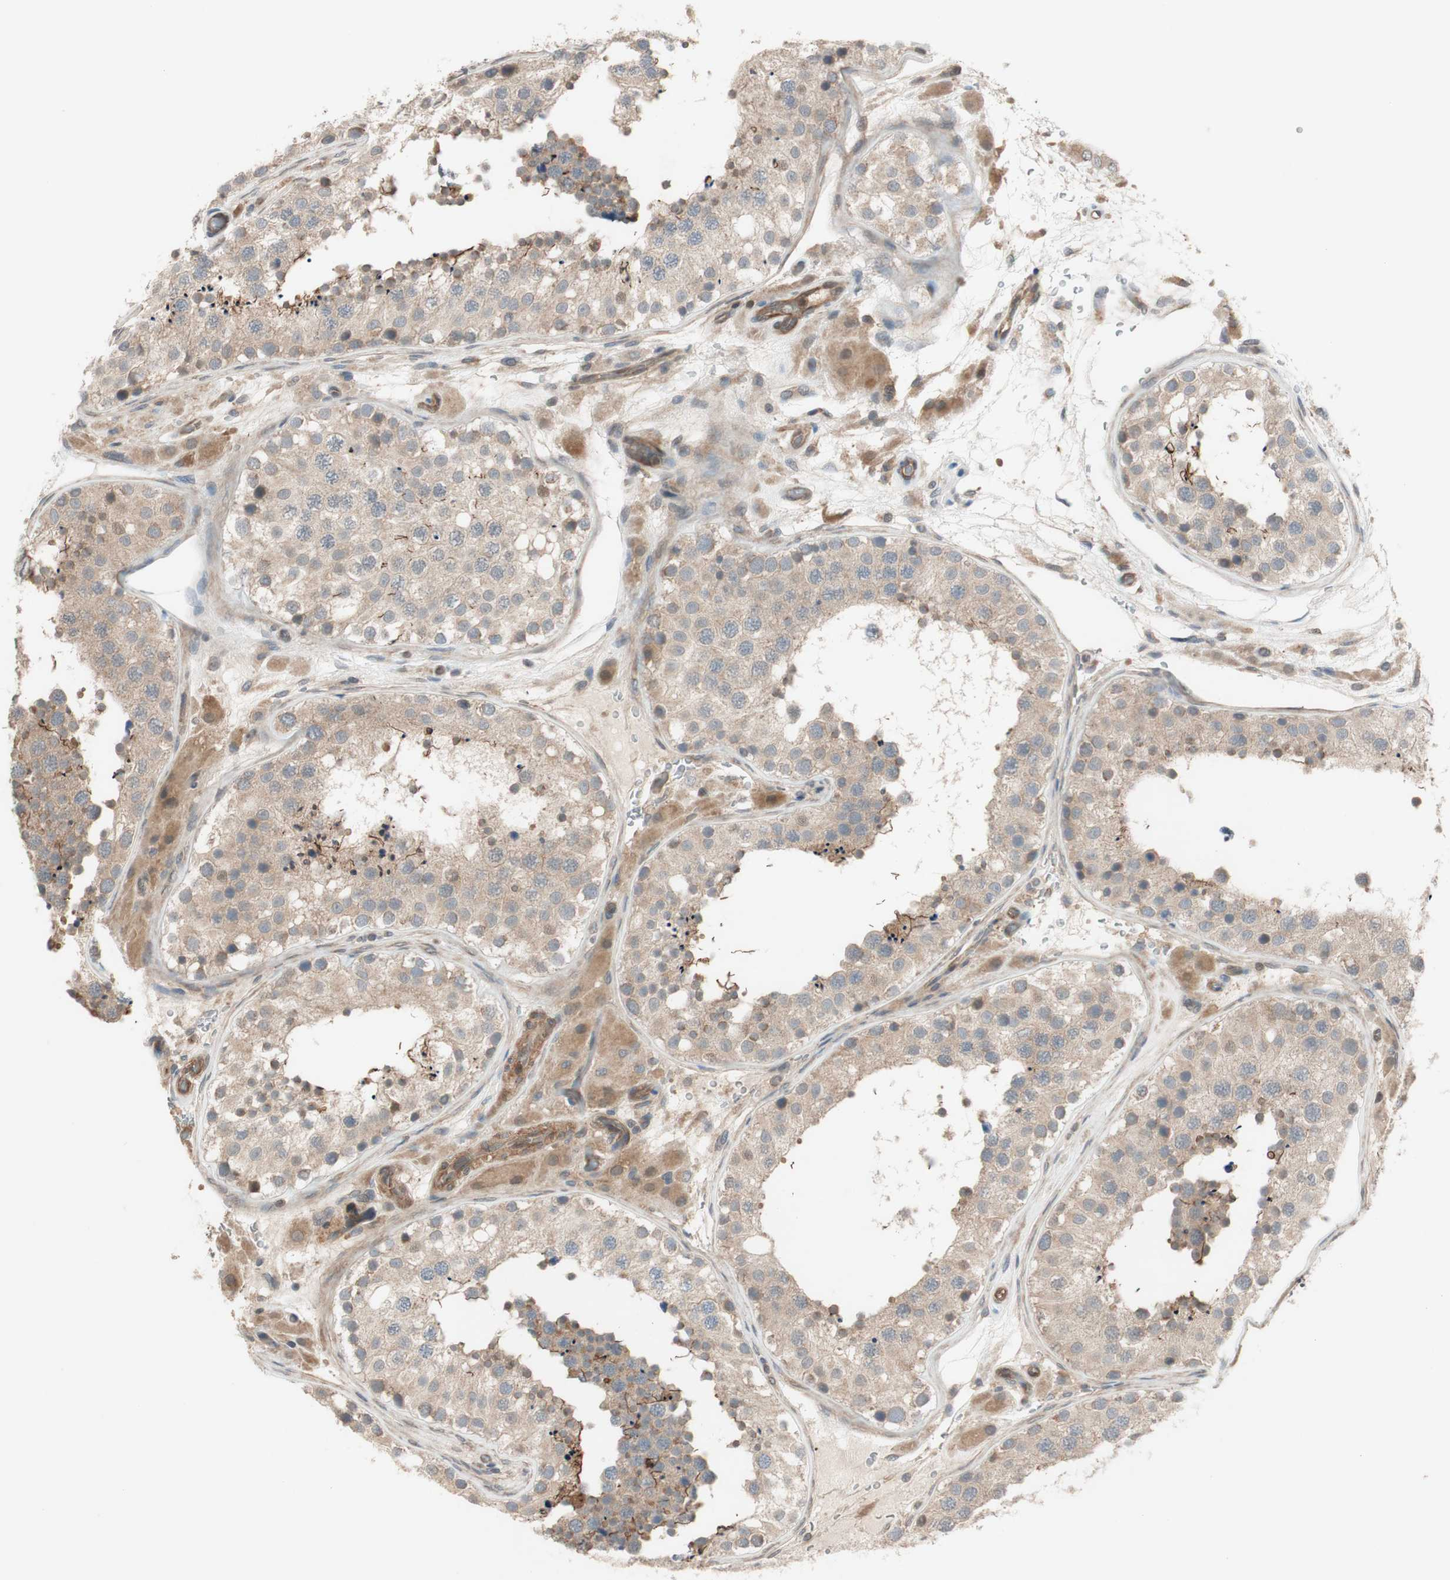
{"staining": {"intensity": "weak", "quantity": "25%-75%", "location": "cytoplasmic/membranous"}, "tissue": "testis", "cell_type": "Cells in seminiferous ducts", "image_type": "normal", "snomed": [{"axis": "morphology", "description": "Normal tissue, NOS"}, {"axis": "topography", "description": "Testis"}], "caption": "Protein expression analysis of benign testis exhibits weak cytoplasmic/membranous positivity in about 25%-75% of cells in seminiferous ducts. Using DAB (3,3'-diaminobenzidine) (brown) and hematoxylin (blue) stains, captured at high magnification using brightfield microscopy.", "gene": "EPHA8", "patient": {"sex": "male", "age": 26}}